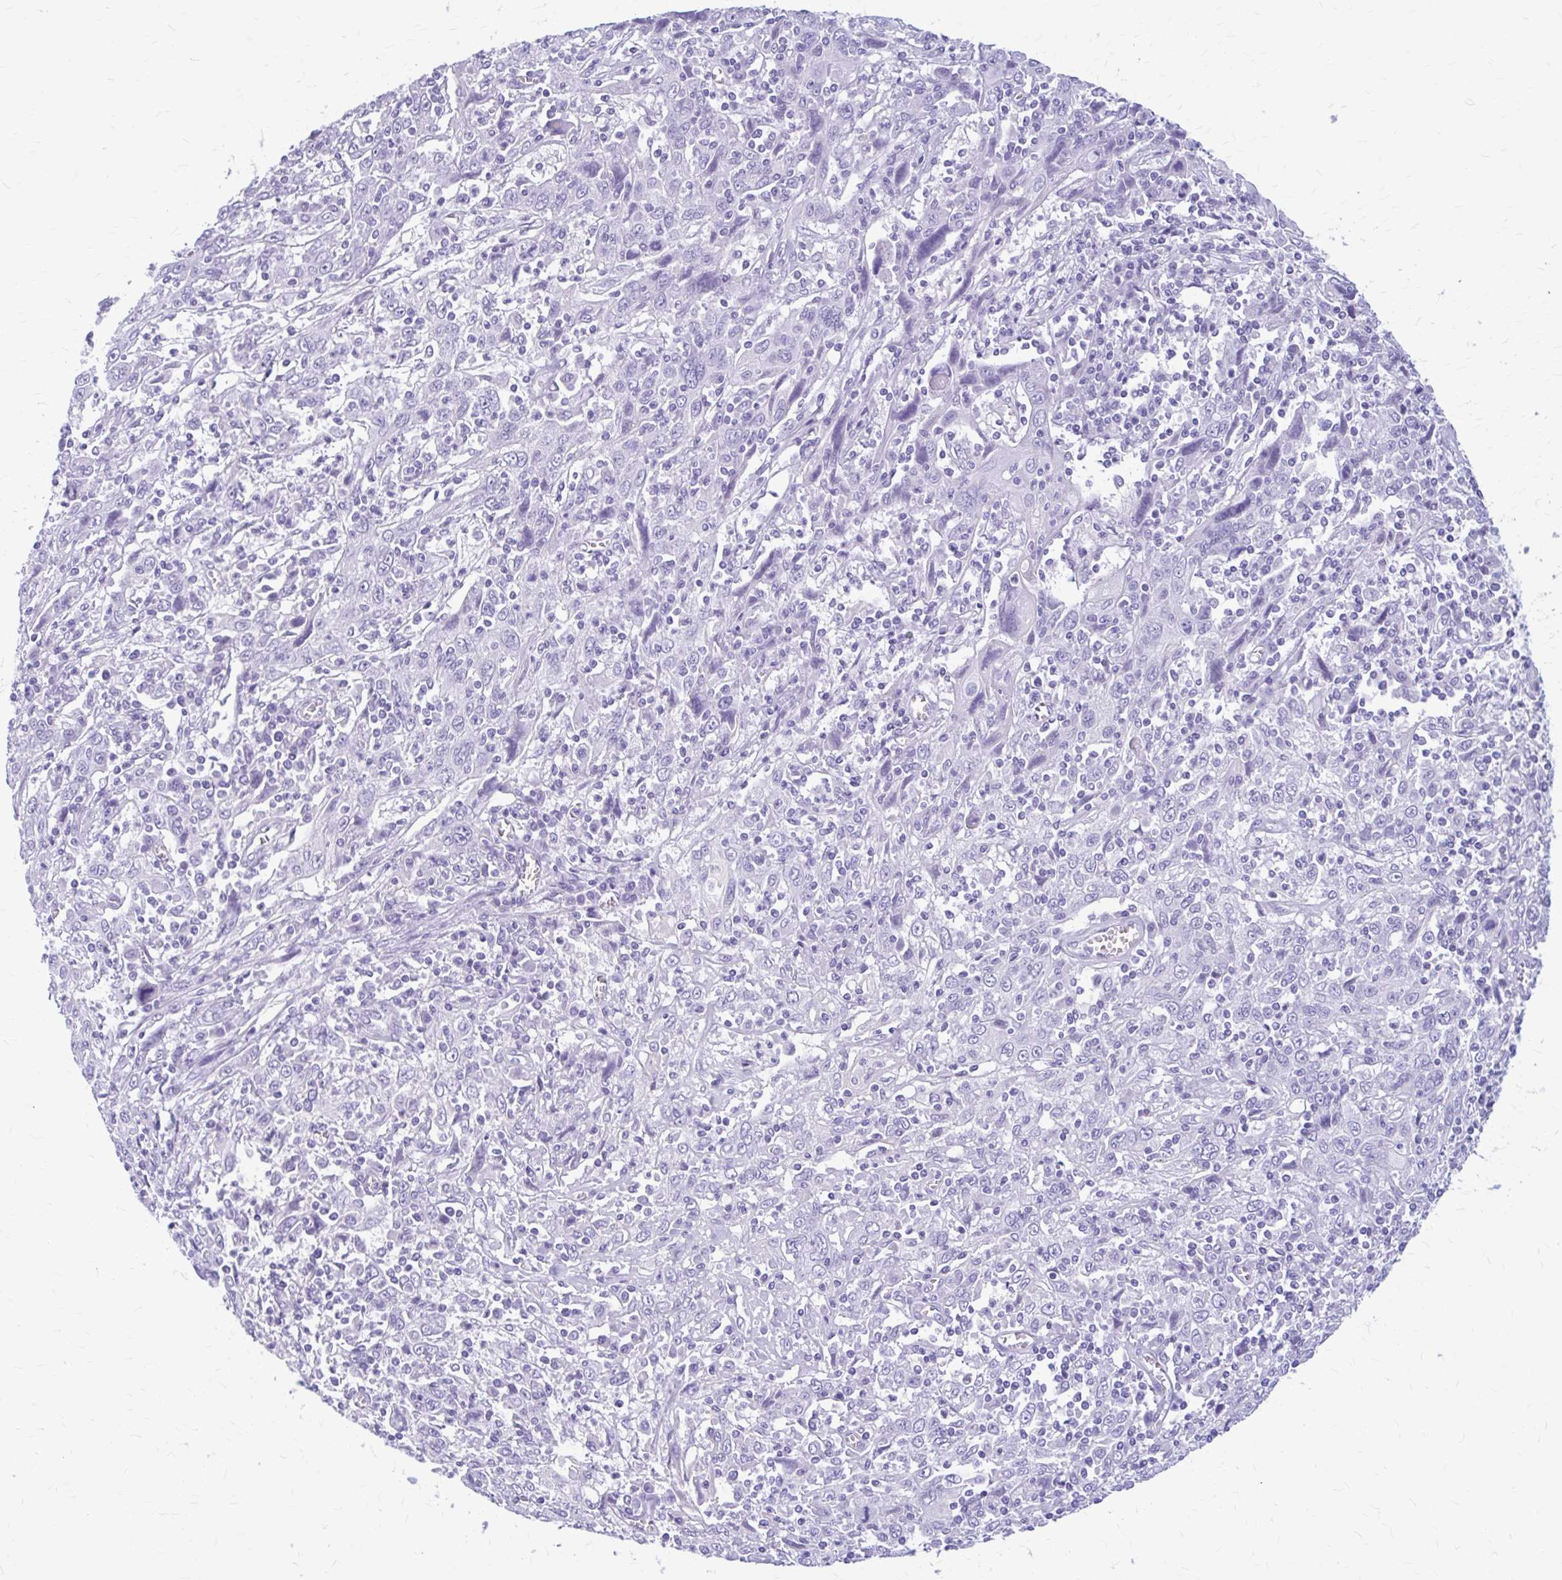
{"staining": {"intensity": "negative", "quantity": "none", "location": "none"}, "tissue": "cervical cancer", "cell_type": "Tumor cells", "image_type": "cancer", "snomed": [{"axis": "morphology", "description": "Squamous cell carcinoma, NOS"}, {"axis": "topography", "description": "Cervix"}], "caption": "Tumor cells are negative for brown protein staining in cervical squamous cell carcinoma.", "gene": "KLHDC7A", "patient": {"sex": "female", "age": 46}}